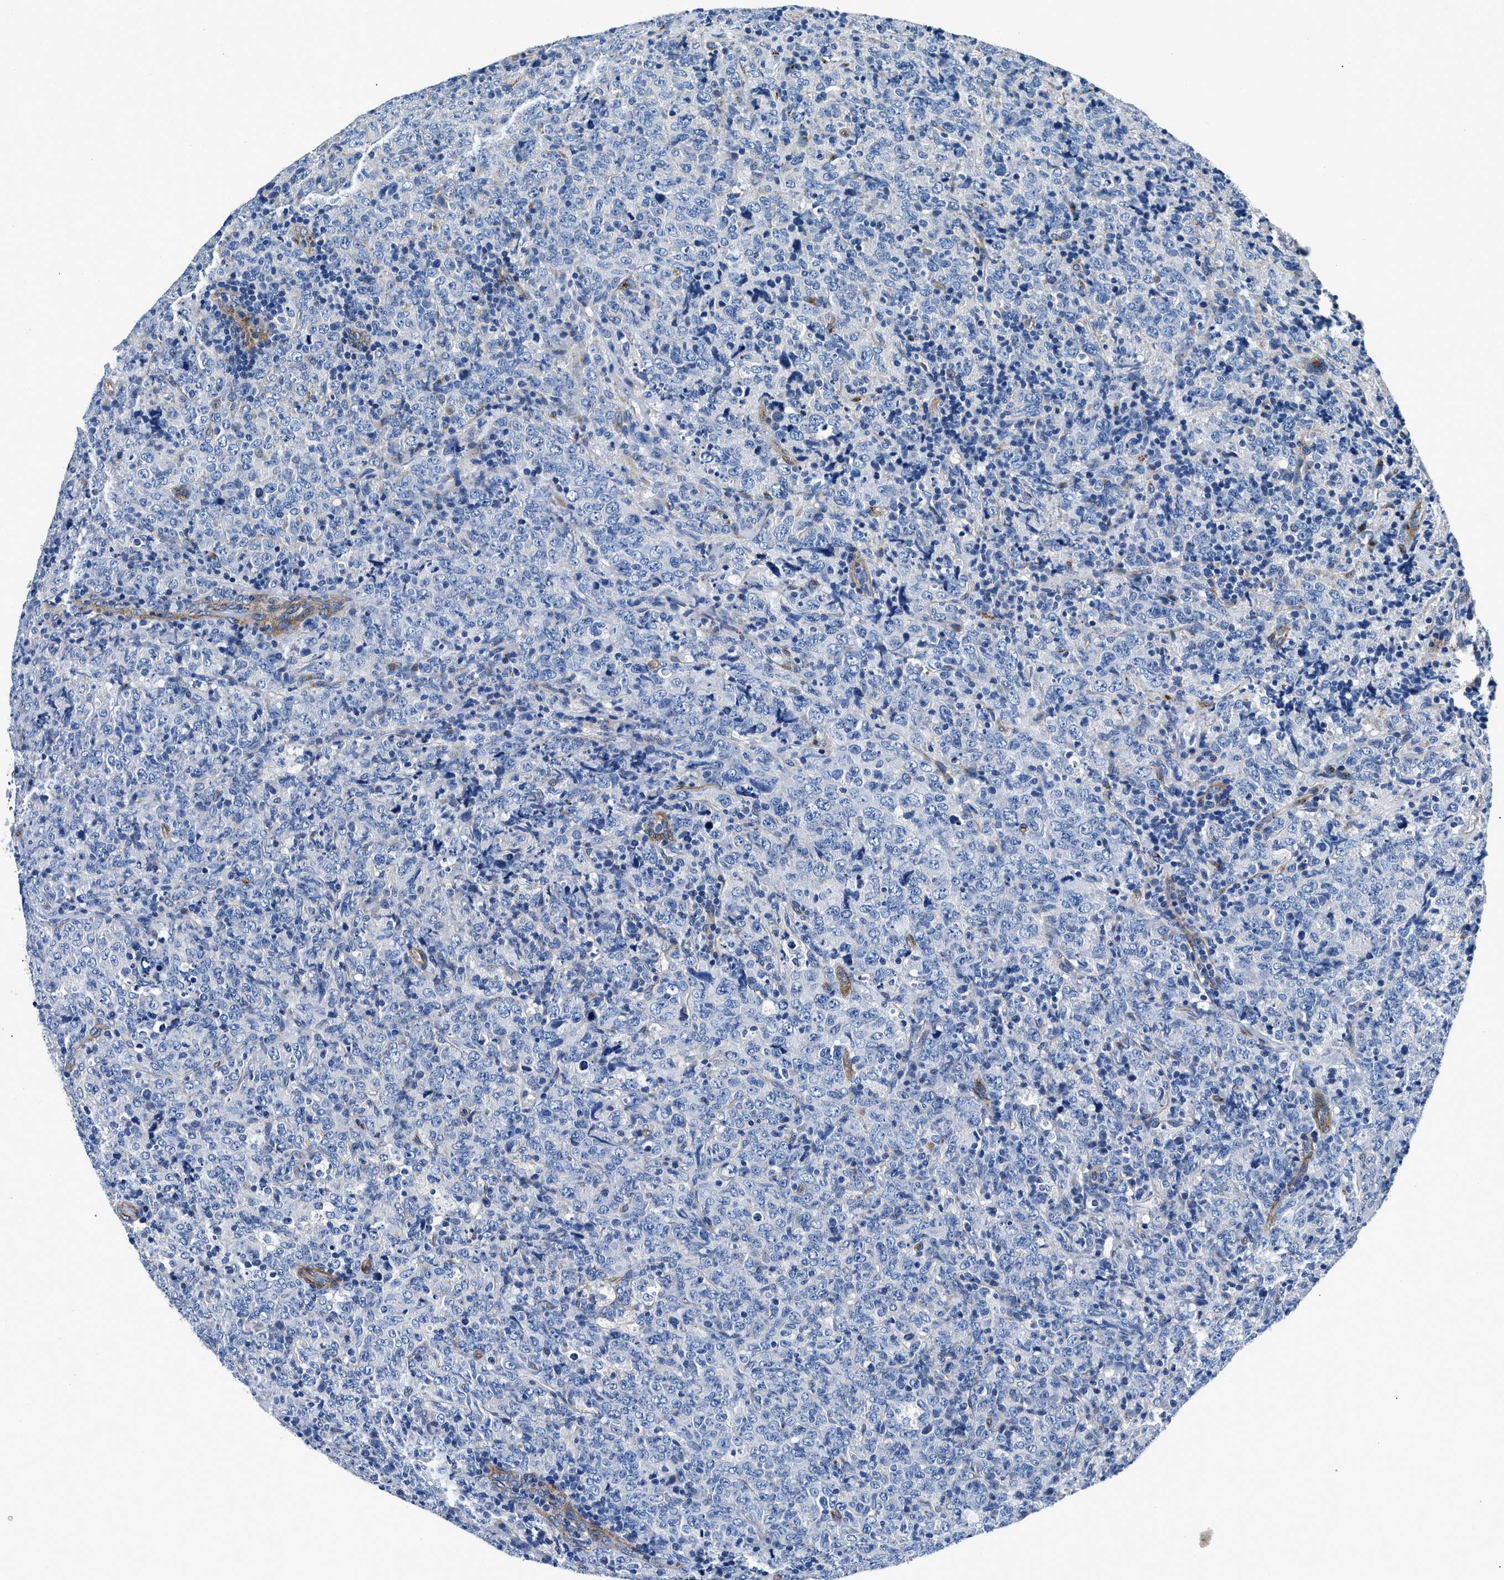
{"staining": {"intensity": "negative", "quantity": "none", "location": "none"}, "tissue": "lymphoma", "cell_type": "Tumor cells", "image_type": "cancer", "snomed": [{"axis": "morphology", "description": "Malignant lymphoma, non-Hodgkin's type, High grade"}, {"axis": "topography", "description": "Tonsil"}], "caption": "IHC of high-grade malignant lymphoma, non-Hodgkin's type reveals no expression in tumor cells.", "gene": "DAG1", "patient": {"sex": "female", "age": 36}}